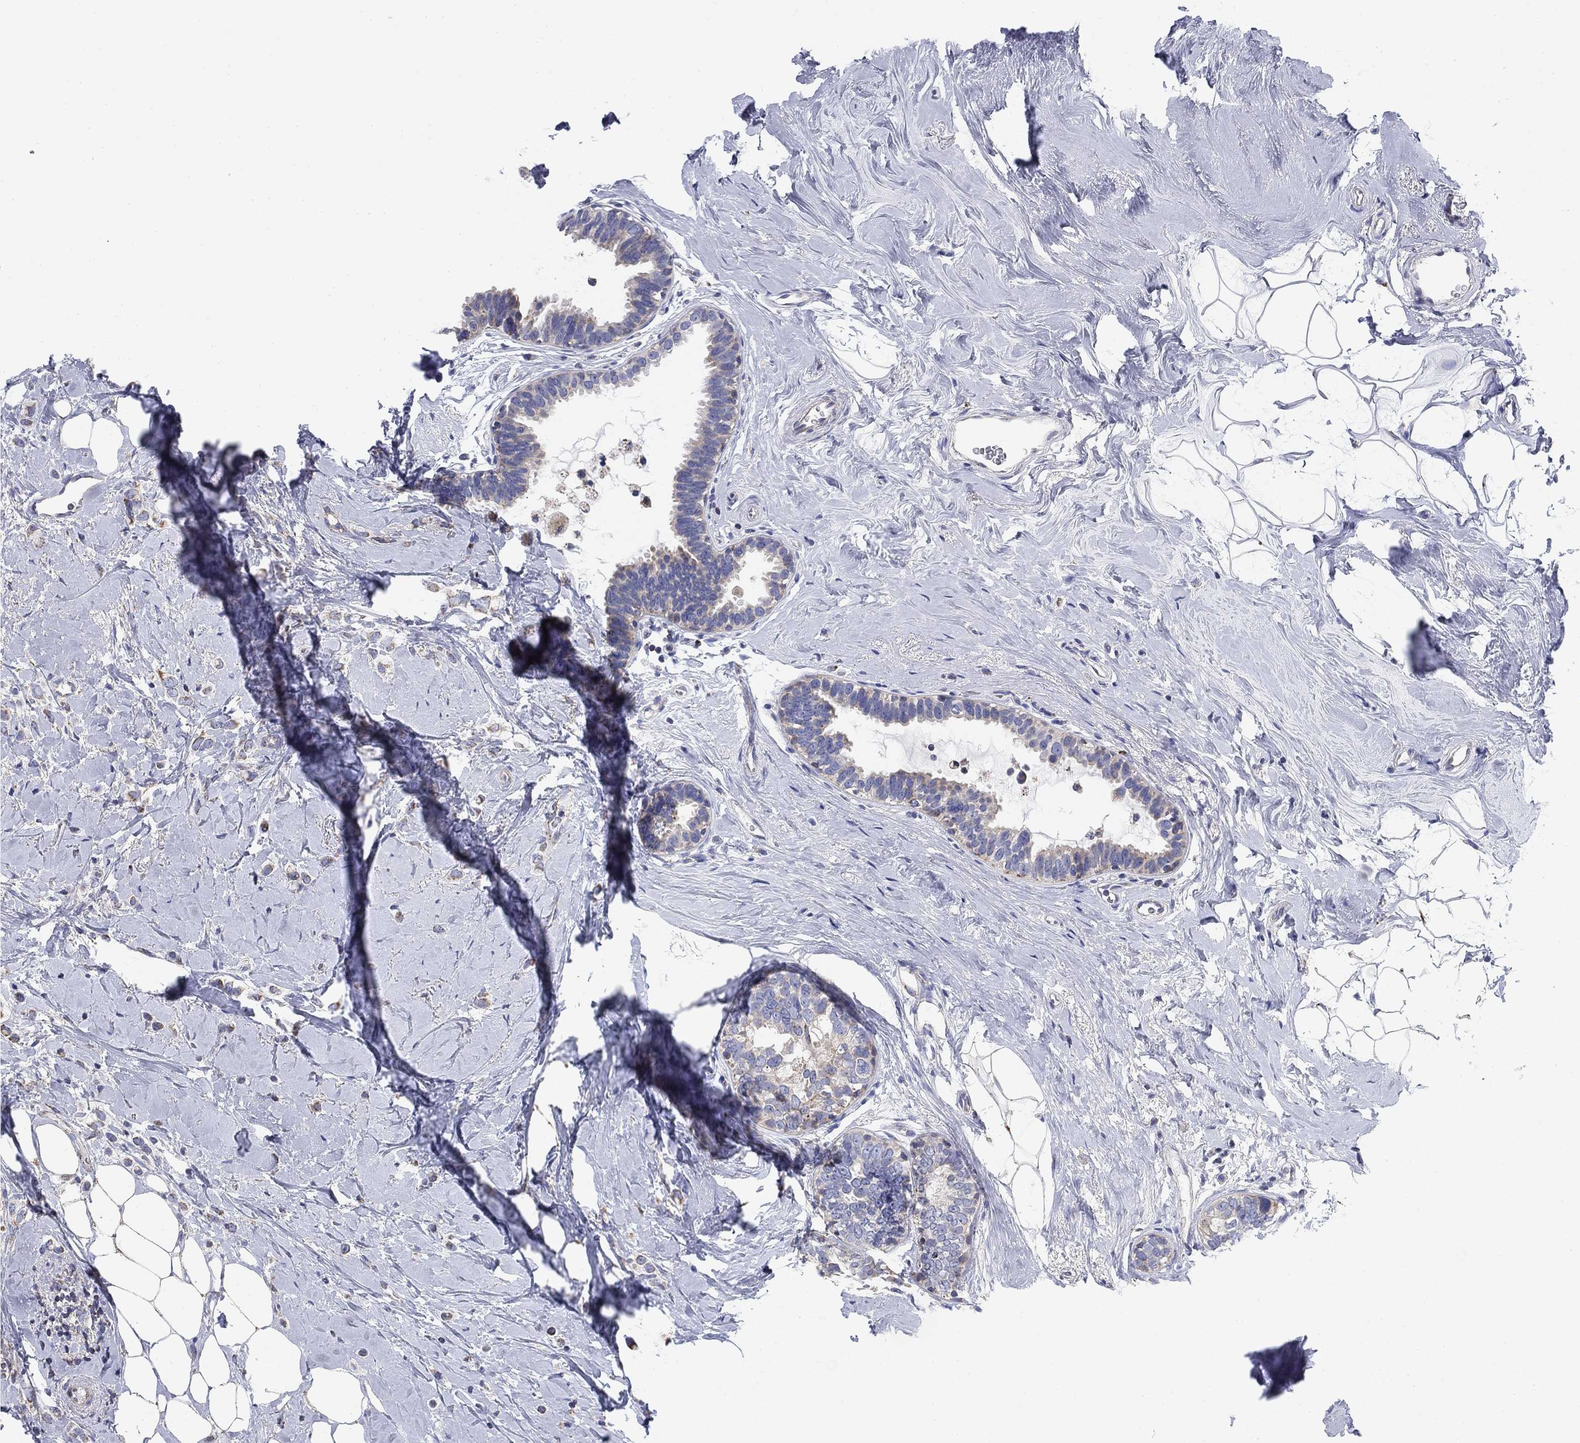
{"staining": {"intensity": "negative", "quantity": "none", "location": "none"}, "tissue": "breast cancer", "cell_type": "Tumor cells", "image_type": "cancer", "snomed": [{"axis": "morphology", "description": "Duct carcinoma"}, {"axis": "topography", "description": "Breast"}], "caption": "The histopathology image demonstrates no significant expression in tumor cells of breast cancer.", "gene": "NACAD", "patient": {"sex": "female", "age": 55}}